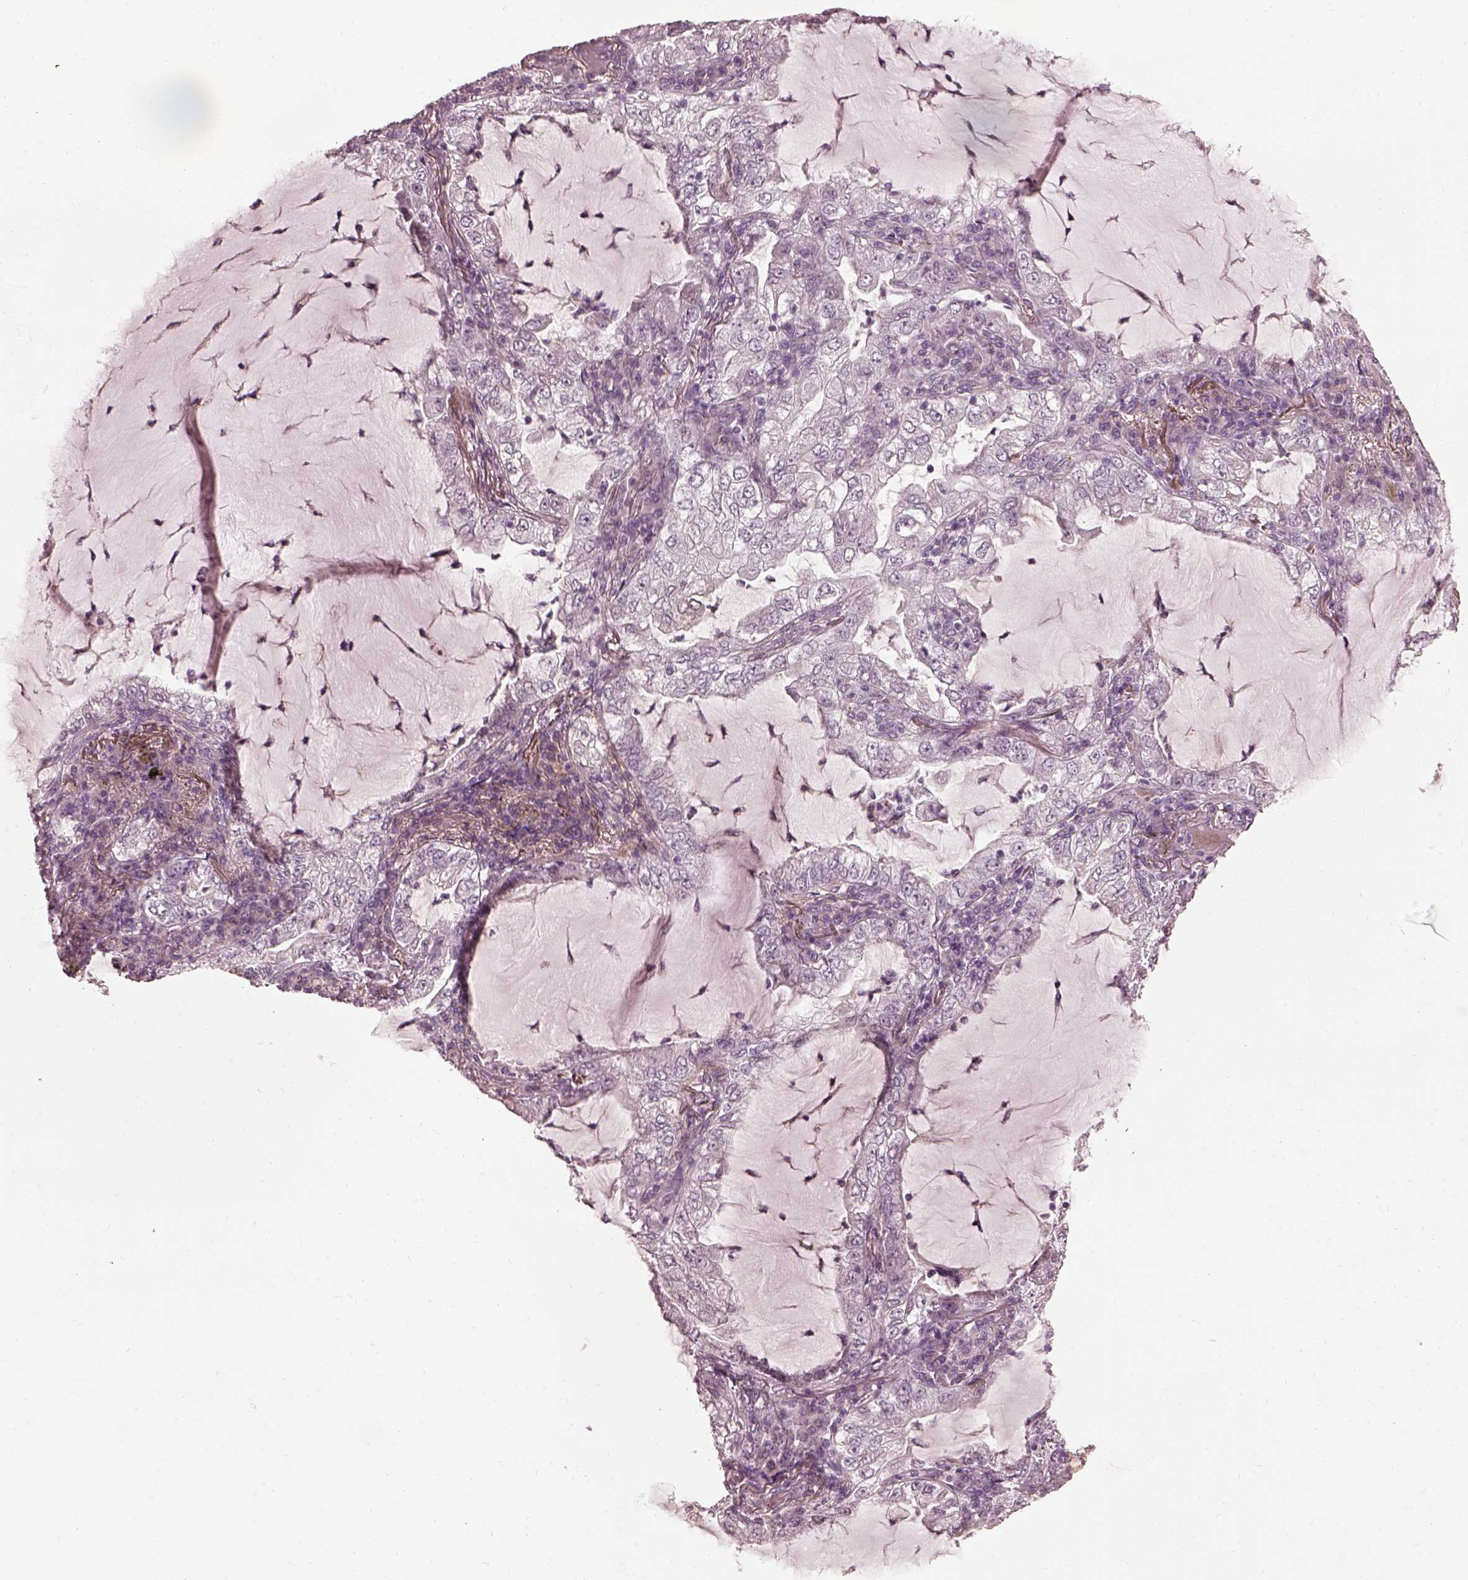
{"staining": {"intensity": "negative", "quantity": "none", "location": "none"}, "tissue": "lung cancer", "cell_type": "Tumor cells", "image_type": "cancer", "snomed": [{"axis": "morphology", "description": "Adenocarcinoma, NOS"}, {"axis": "topography", "description": "Lung"}], "caption": "This is a histopathology image of IHC staining of lung cancer (adenocarcinoma), which shows no positivity in tumor cells. (DAB (3,3'-diaminobenzidine) immunohistochemistry (IHC) visualized using brightfield microscopy, high magnification).", "gene": "EFEMP1", "patient": {"sex": "female", "age": 73}}